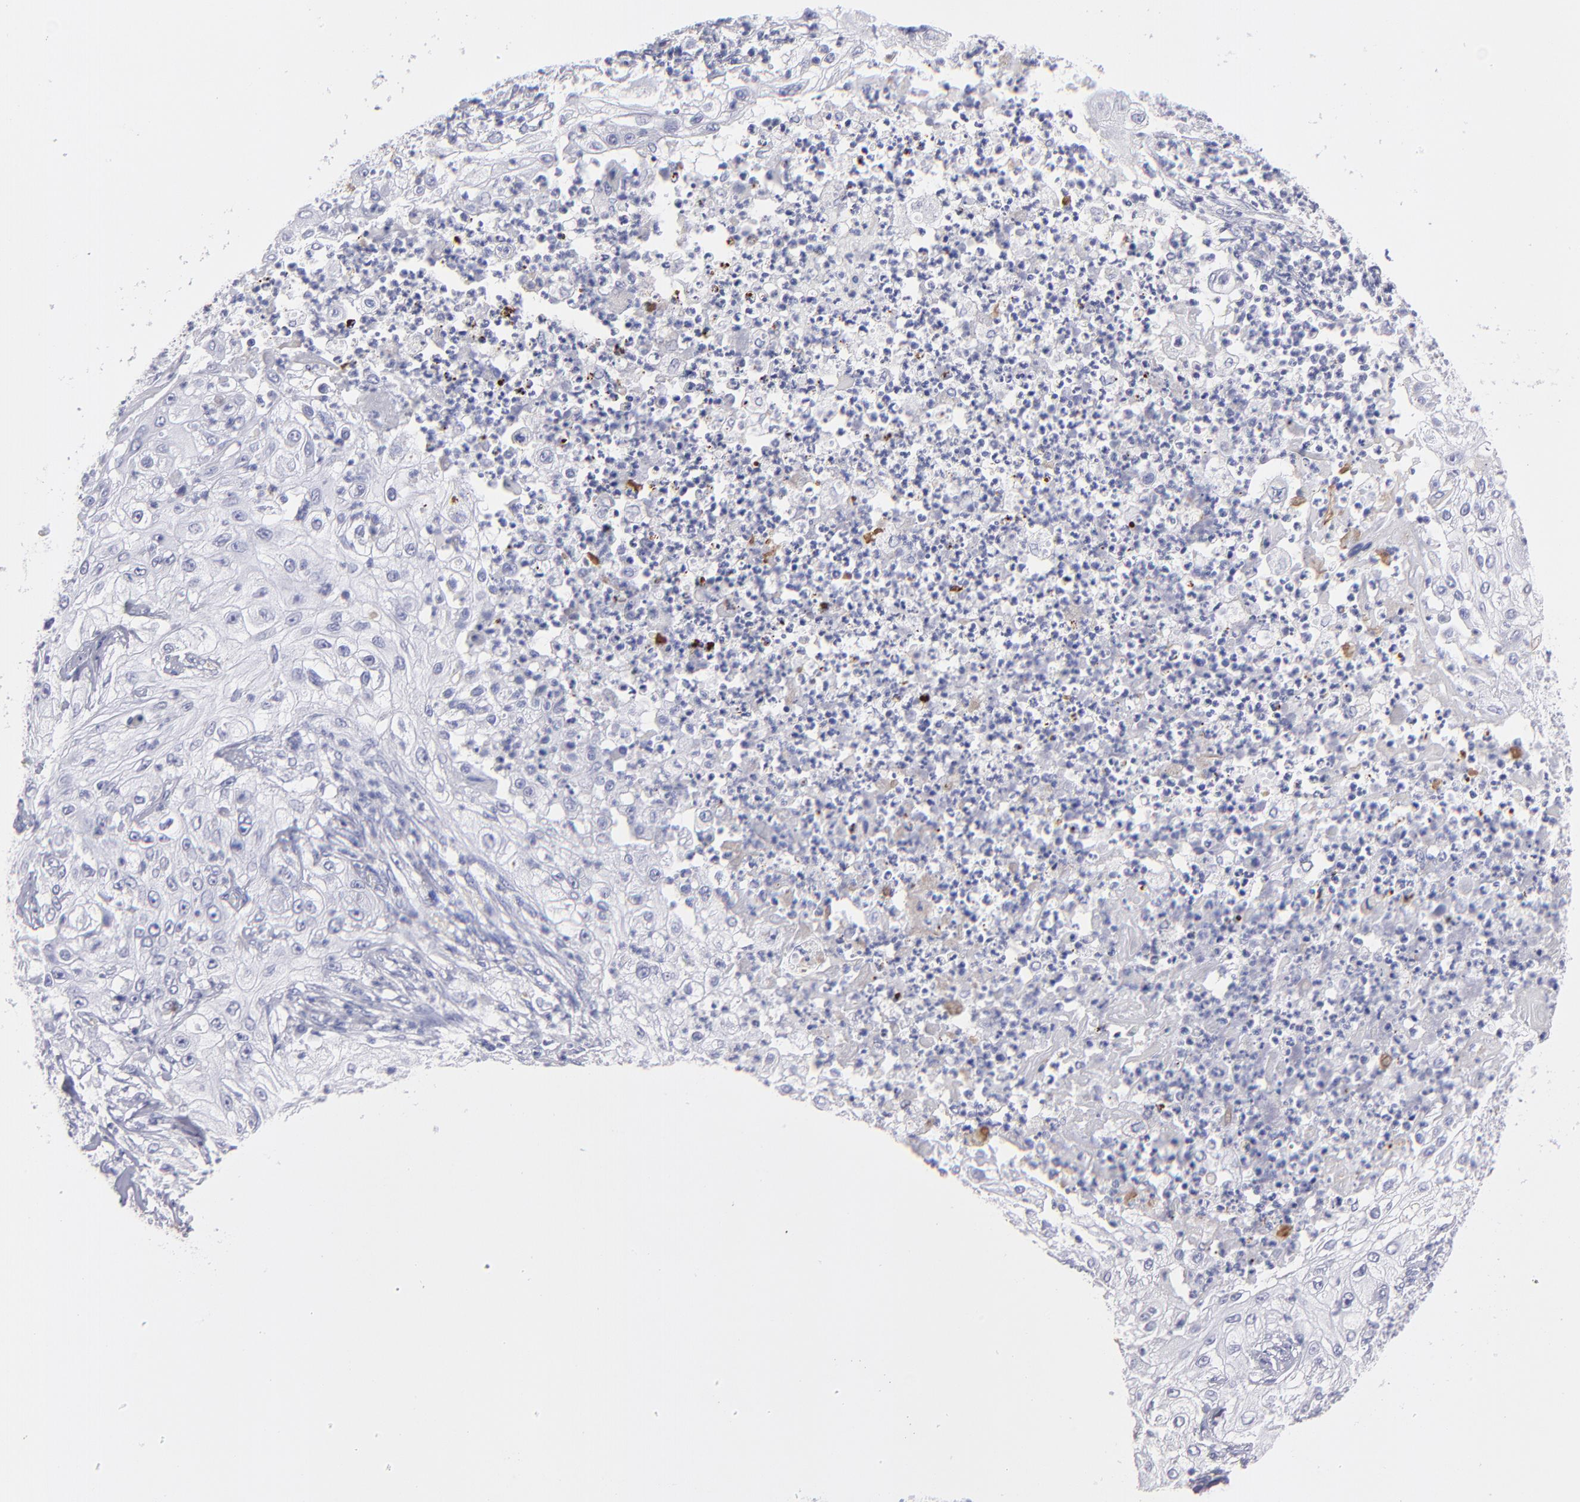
{"staining": {"intensity": "negative", "quantity": "none", "location": "none"}, "tissue": "lung cancer", "cell_type": "Tumor cells", "image_type": "cancer", "snomed": [{"axis": "morphology", "description": "Inflammation, NOS"}, {"axis": "morphology", "description": "Squamous cell carcinoma, NOS"}, {"axis": "topography", "description": "Lymph node"}, {"axis": "topography", "description": "Soft tissue"}, {"axis": "topography", "description": "Lung"}], "caption": "The micrograph shows no significant positivity in tumor cells of lung squamous cell carcinoma.", "gene": "MB", "patient": {"sex": "male", "age": 66}}